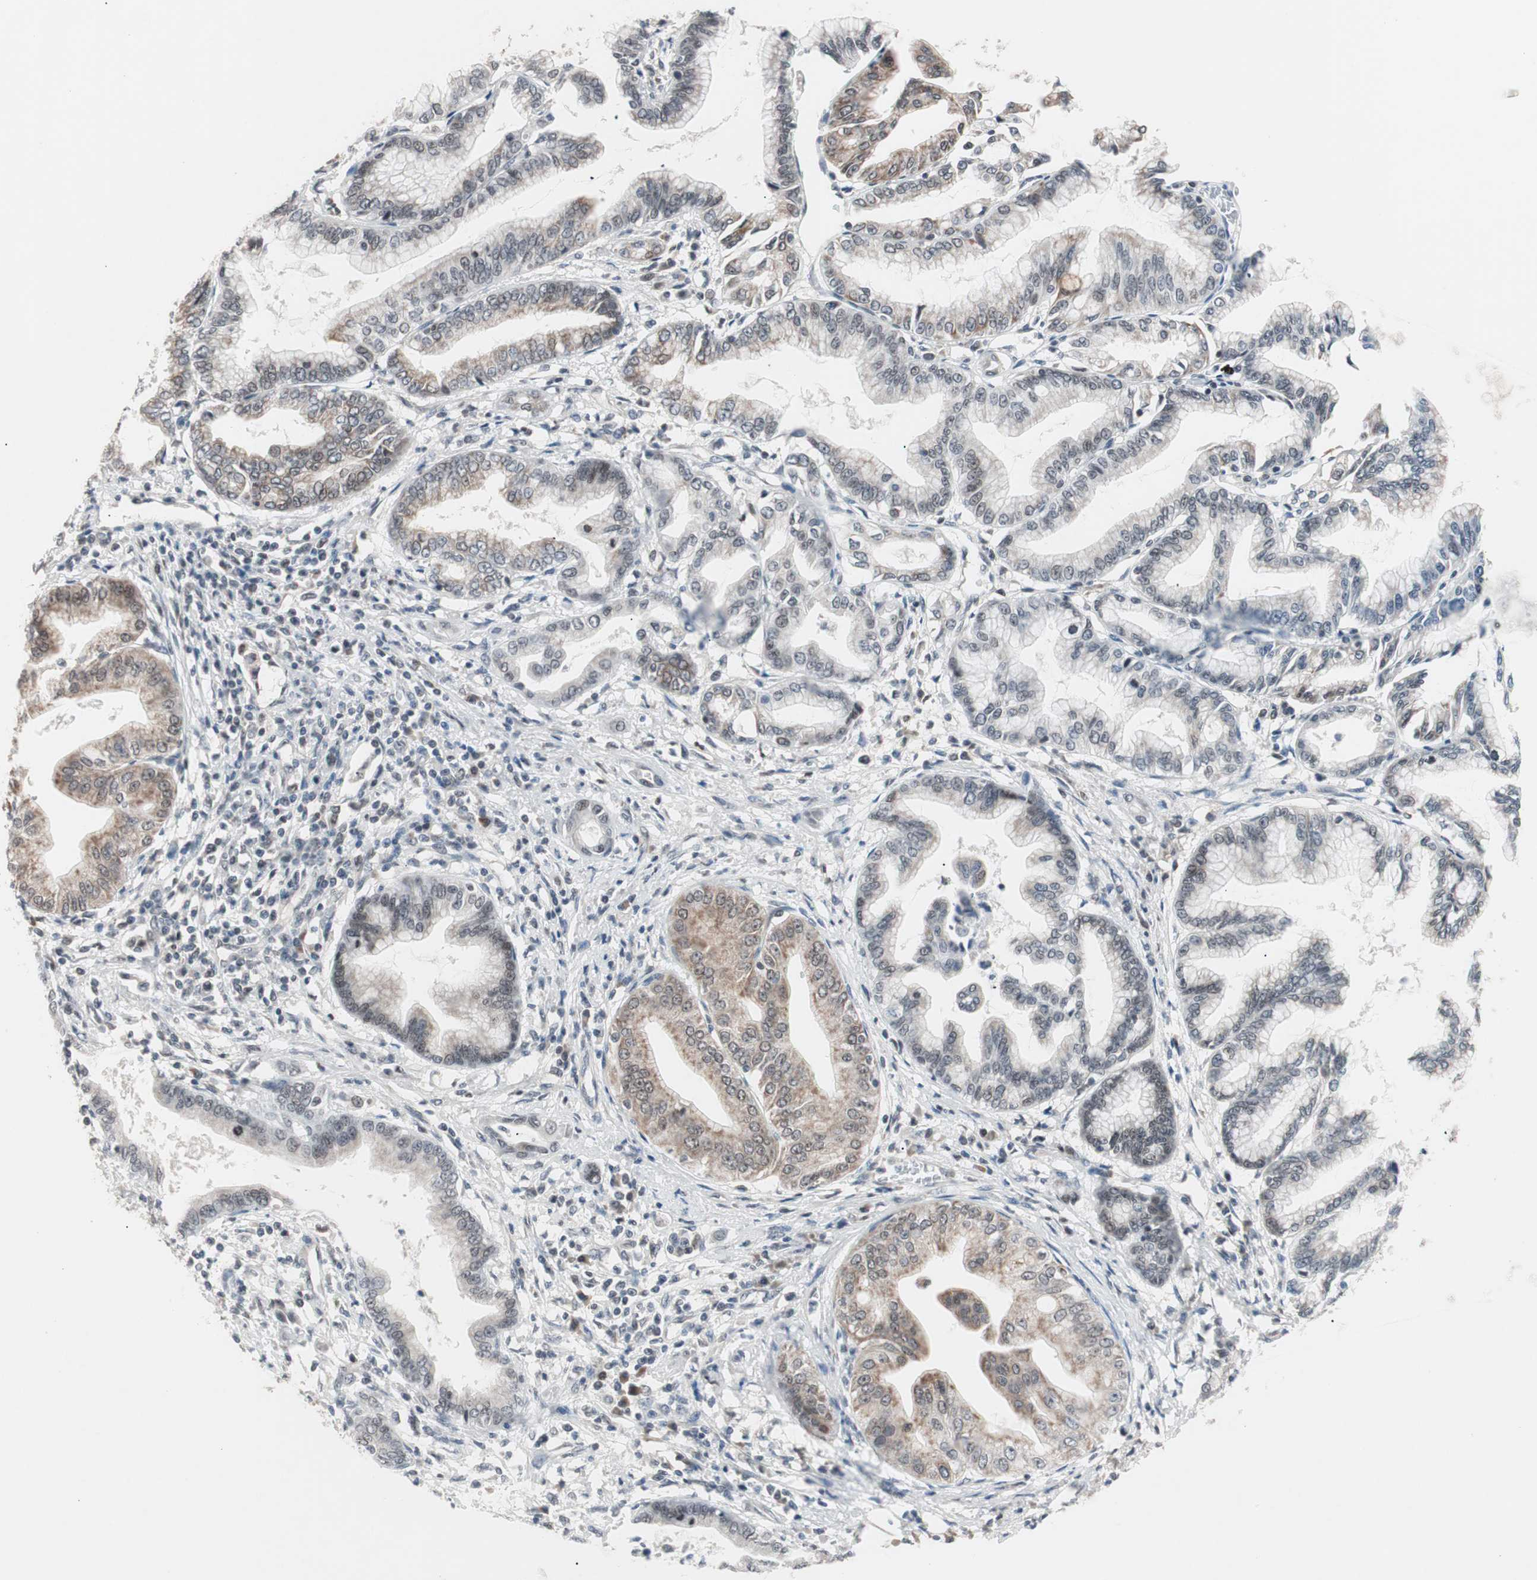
{"staining": {"intensity": "moderate", "quantity": "<25%", "location": "cytoplasmic/membranous"}, "tissue": "pancreatic cancer", "cell_type": "Tumor cells", "image_type": "cancer", "snomed": [{"axis": "morphology", "description": "Adenocarcinoma, NOS"}, {"axis": "topography", "description": "Pancreas"}], "caption": "Immunohistochemistry (IHC) histopathology image of neoplastic tissue: human pancreatic cancer (adenocarcinoma) stained using IHC displays low levels of moderate protein expression localized specifically in the cytoplasmic/membranous of tumor cells, appearing as a cytoplasmic/membranous brown color.", "gene": "LIG3", "patient": {"sex": "female", "age": 64}}